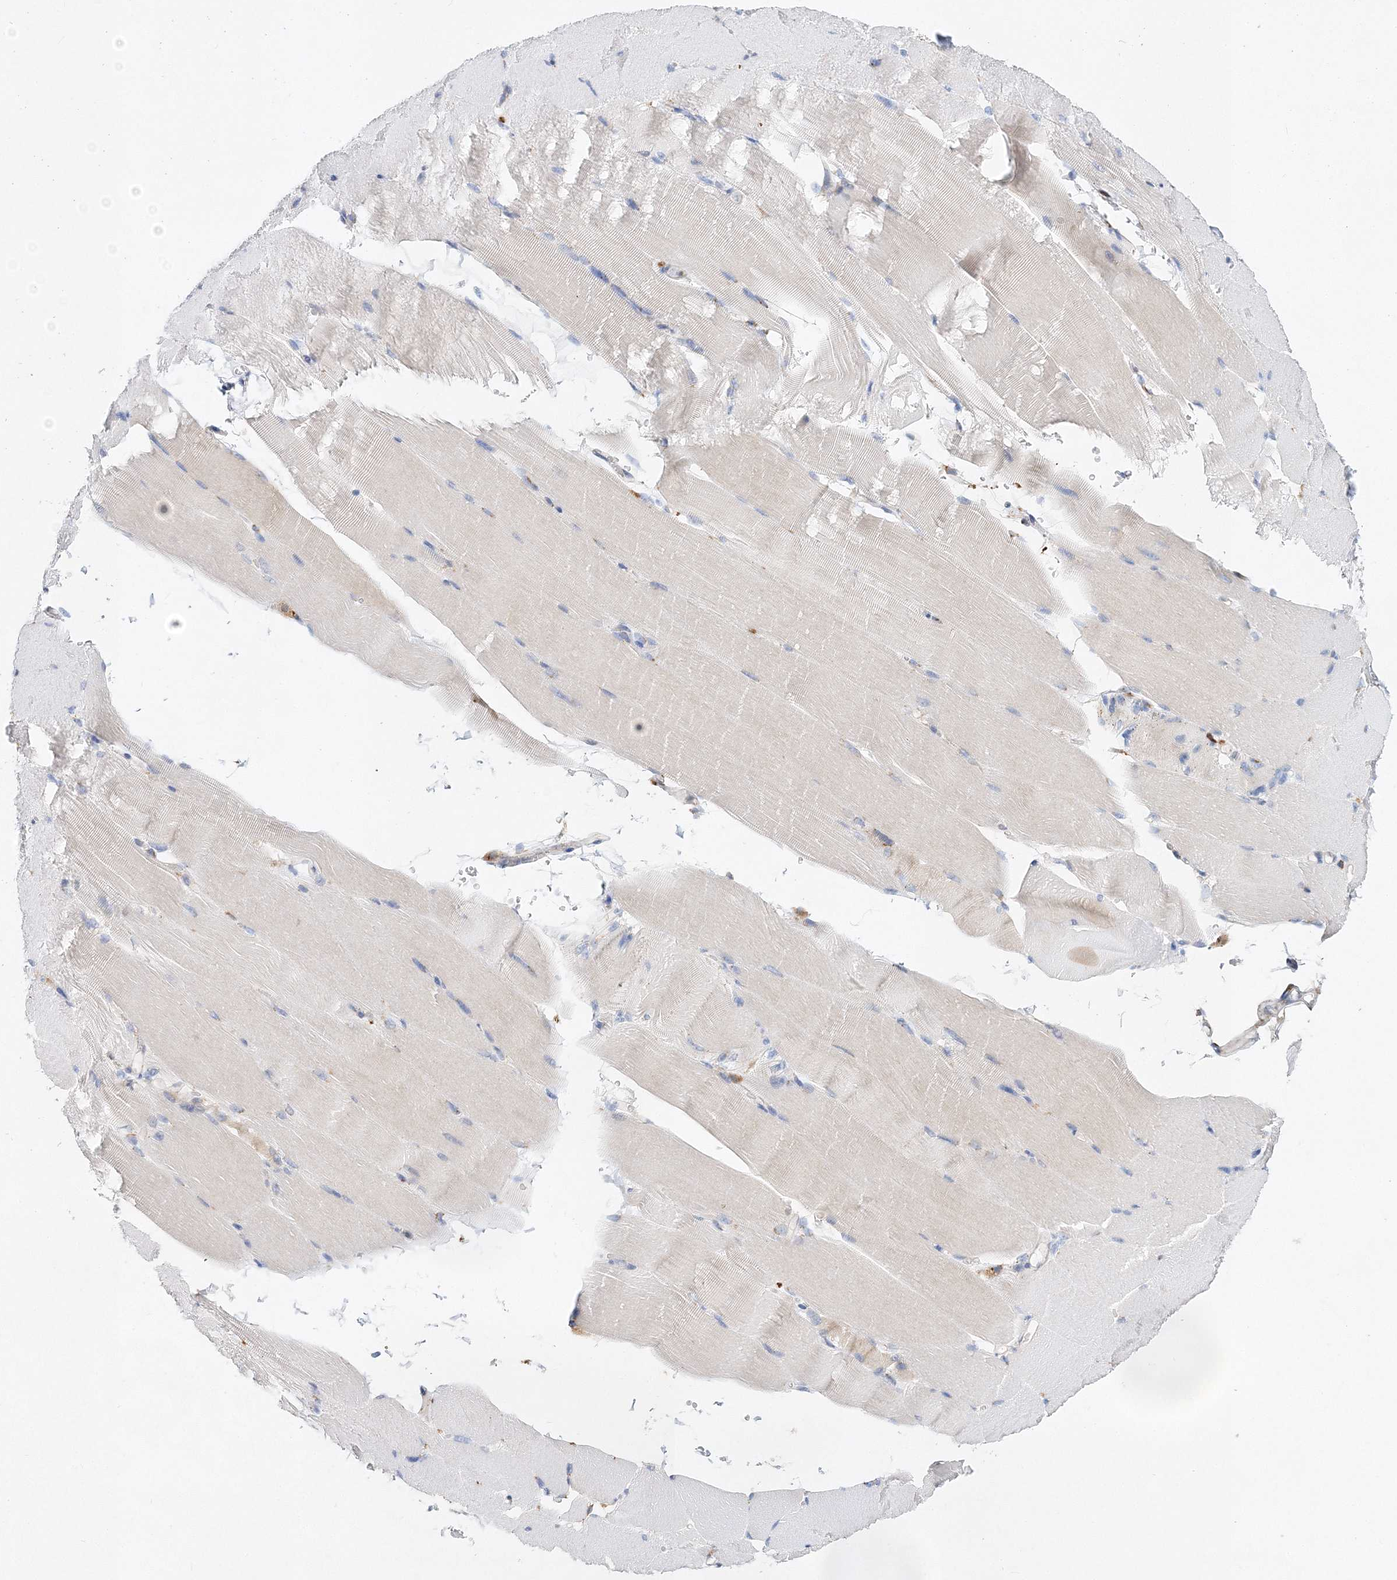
{"staining": {"intensity": "negative", "quantity": "none", "location": "none"}, "tissue": "skeletal muscle", "cell_type": "Myocytes", "image_type": "normal", "snomed": [{"axis": "morphology", "description": "Normal tissue, NOS"}, {"axis": "topography", "description": "Skeletal muscle"}, {"axis": "topography", "description": "Parathyroid gland"}], "caption": "Photomicrograph shows no protein expression in myocytes of normal skeletal muscle.", "gene": "C3orf38", "patient": {"sex": "female", "age": 37}}